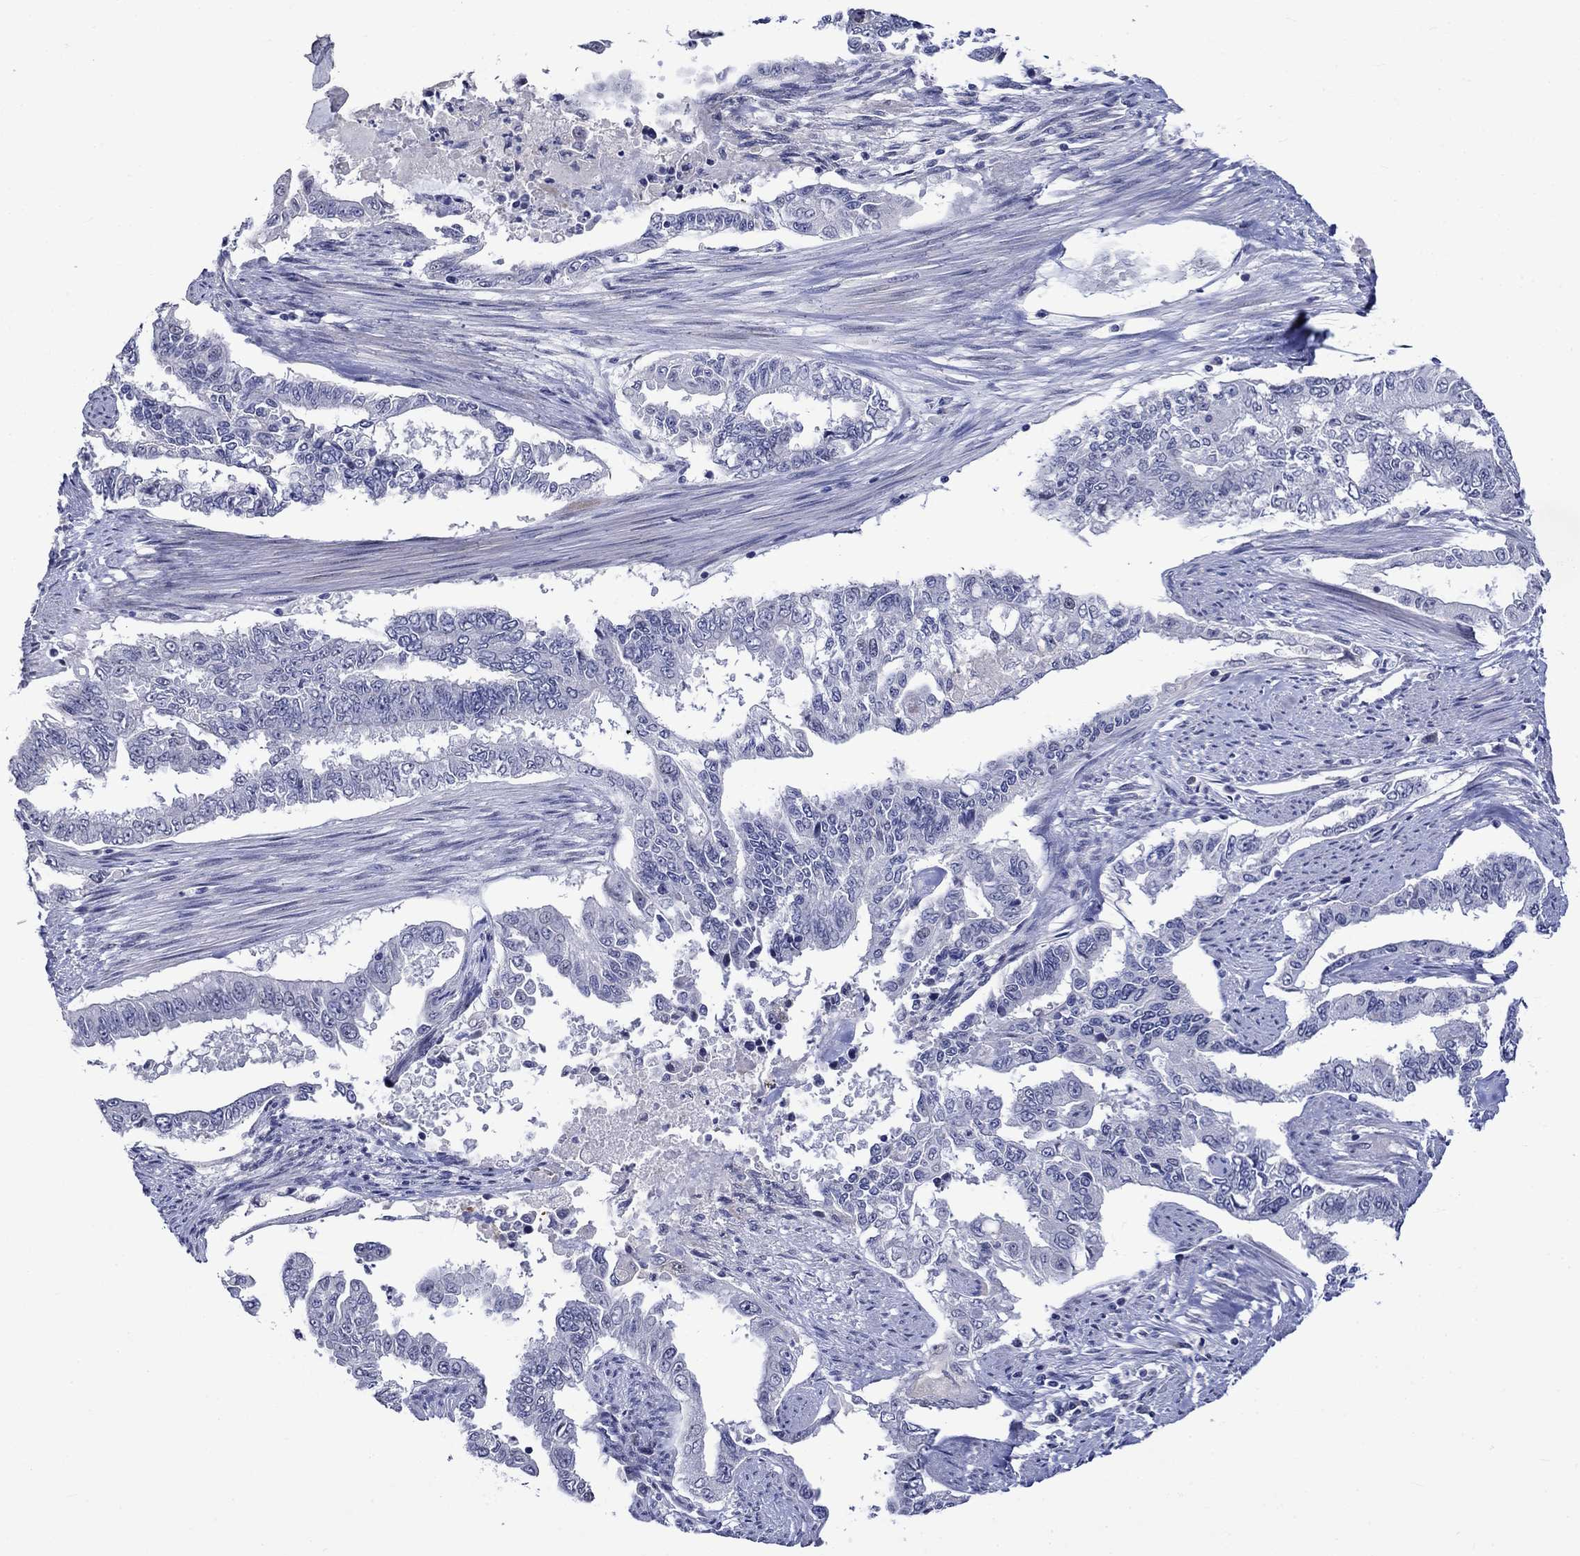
{"staining": {"intensity": "negative", "quantity": "none", "location": "none"}, "tissue": "endometrial cancer", "cell_type": "Tumor cells", "image_type": "cancer", "snomed": [{"axis": "morphology", "description": "Adenocarcinoma, NOS"}, {"axis": "topography", "description": "Uterus"}], "caption": "Histopathology image shows no significant protein staining in tumor cells of endometrial adenocarcinoma.", "gene": "CRYAB", "patient": {"sex": "female", "age": 59}}